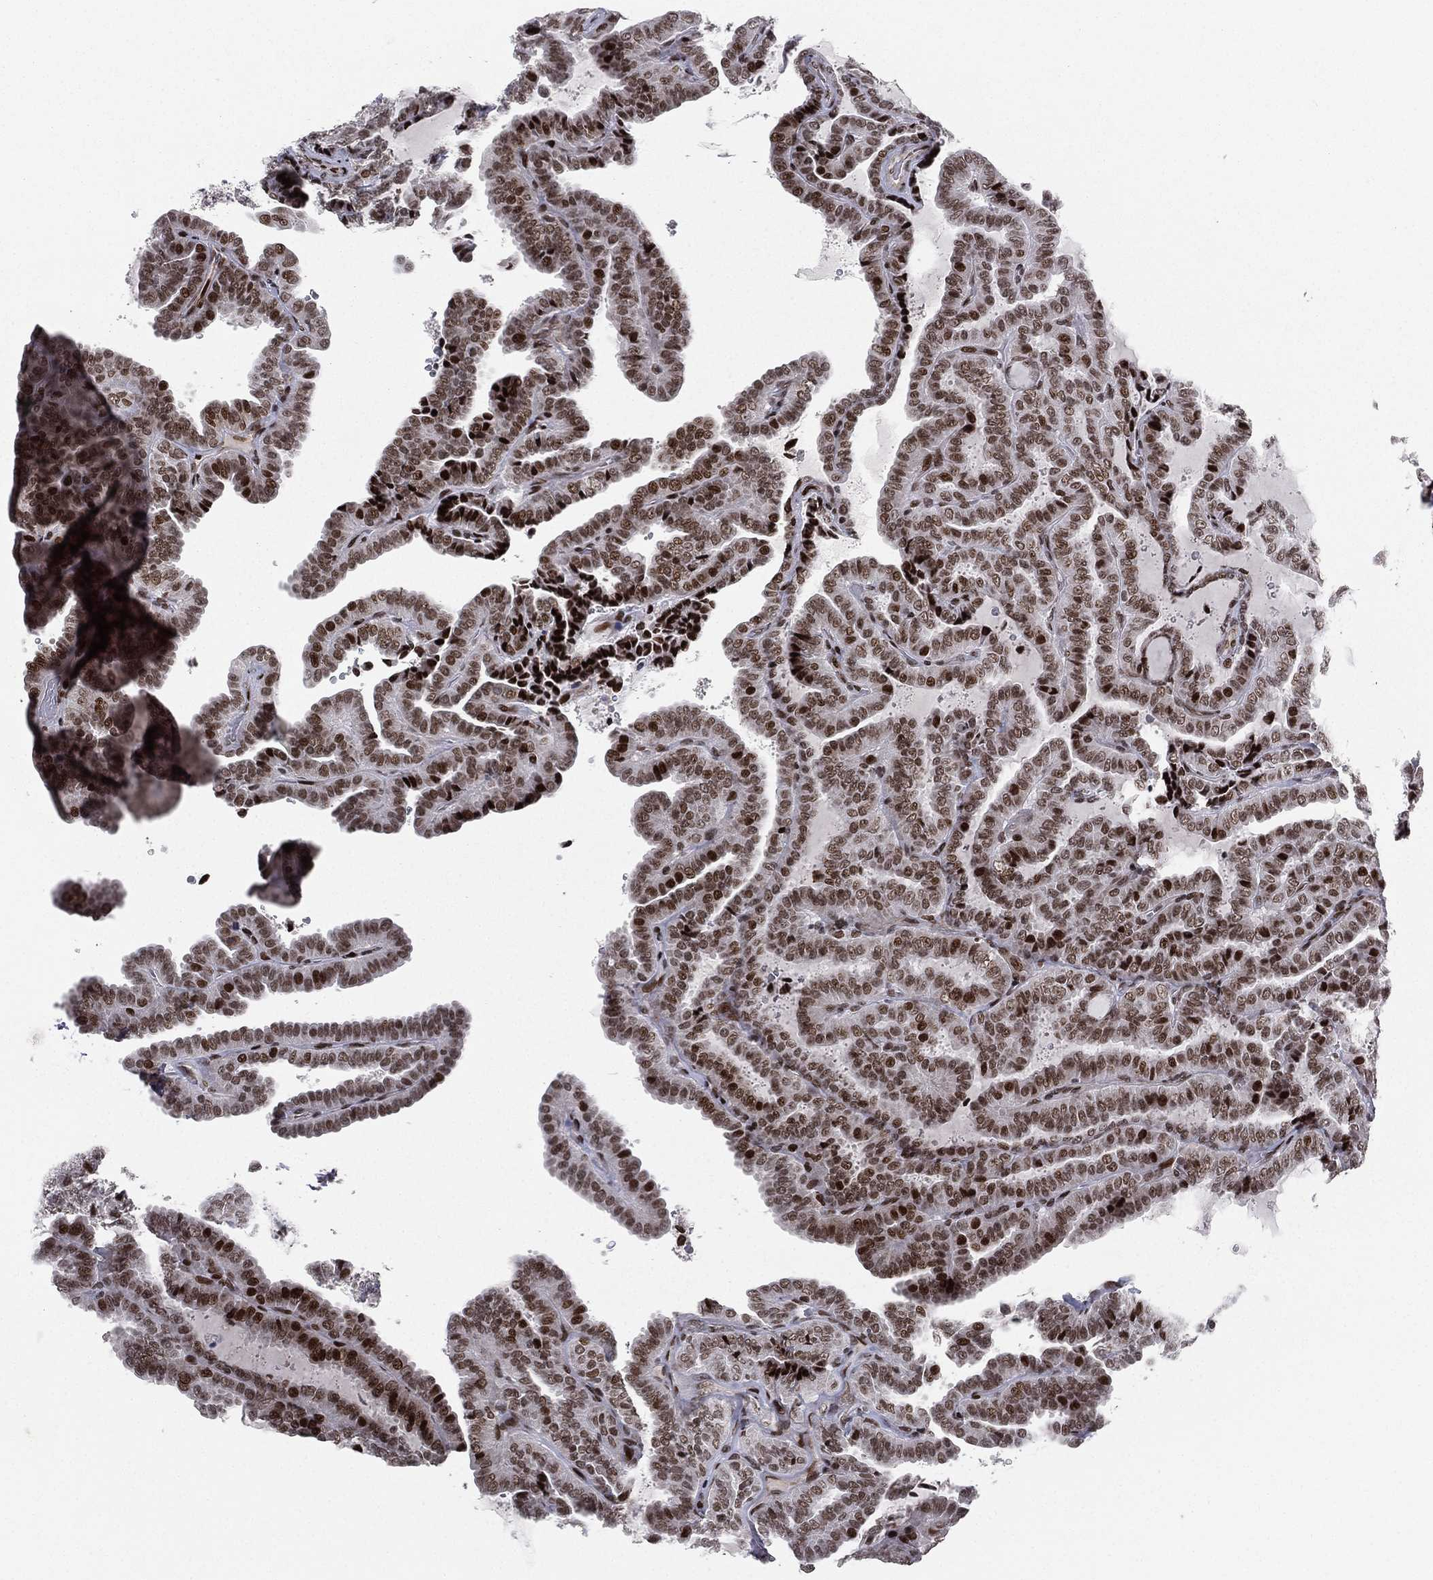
{"staining": {"intensity": "strong", "quantity": ">75%", "location": "nuclear"}, "tissue": "thyroid cancer", "cell_type": "Tumor cells", "image_type": "cancer", "snomed": [{"axis": "morphology", "description": "Papillary adenocarcinoma, NOS"}, {"axis": "topography", "description": "Thyroid gland"}], "caption": "Strong nuclear expression is present in approximately >75% of tumor cells in thyroid cancer (papillary adenocarcinoma).", "gene": "RTF1", "patient": {"sex": "female", "age": 39}}